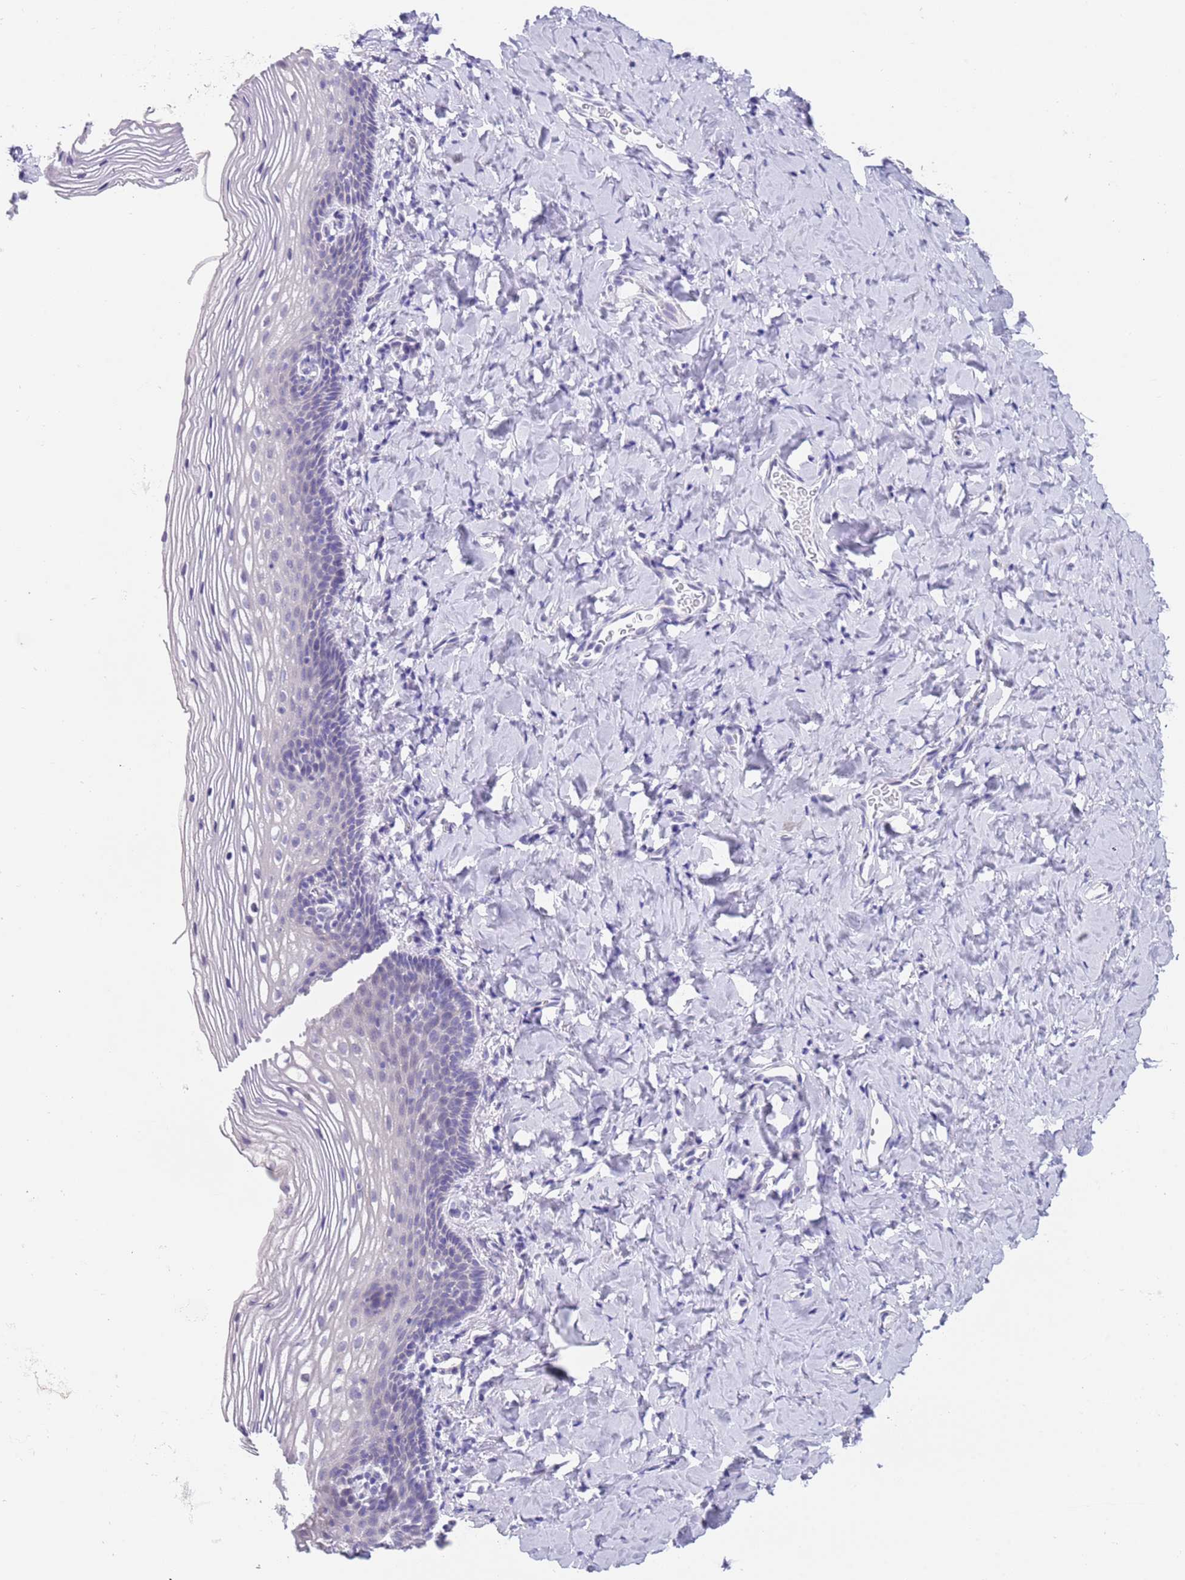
{"staining": {"intensity": "negative", "quantity": "none", "location": "none"}, "tissue": "vagina", "cell_type": "Squamous epithelial cells", "image_type": "normal", "snomed": [{"axis": "morphology", "description": "Normal tissue, NOS"}, {"axis": "topography", "description": "Vagina"}], "caption": "Immunohistochemical staining of benign human vagina displays no significant expression in squamous epithelial cells. The staining was performed using DAB (3,3'-diaminobenzidine) to visualize the protein expression in brown, while the nuclei were stained in blue with hematoxylin (Magnification: 20x).", "gene": "SPIRE2", "patient": {"sex": "female", "age": 60}}